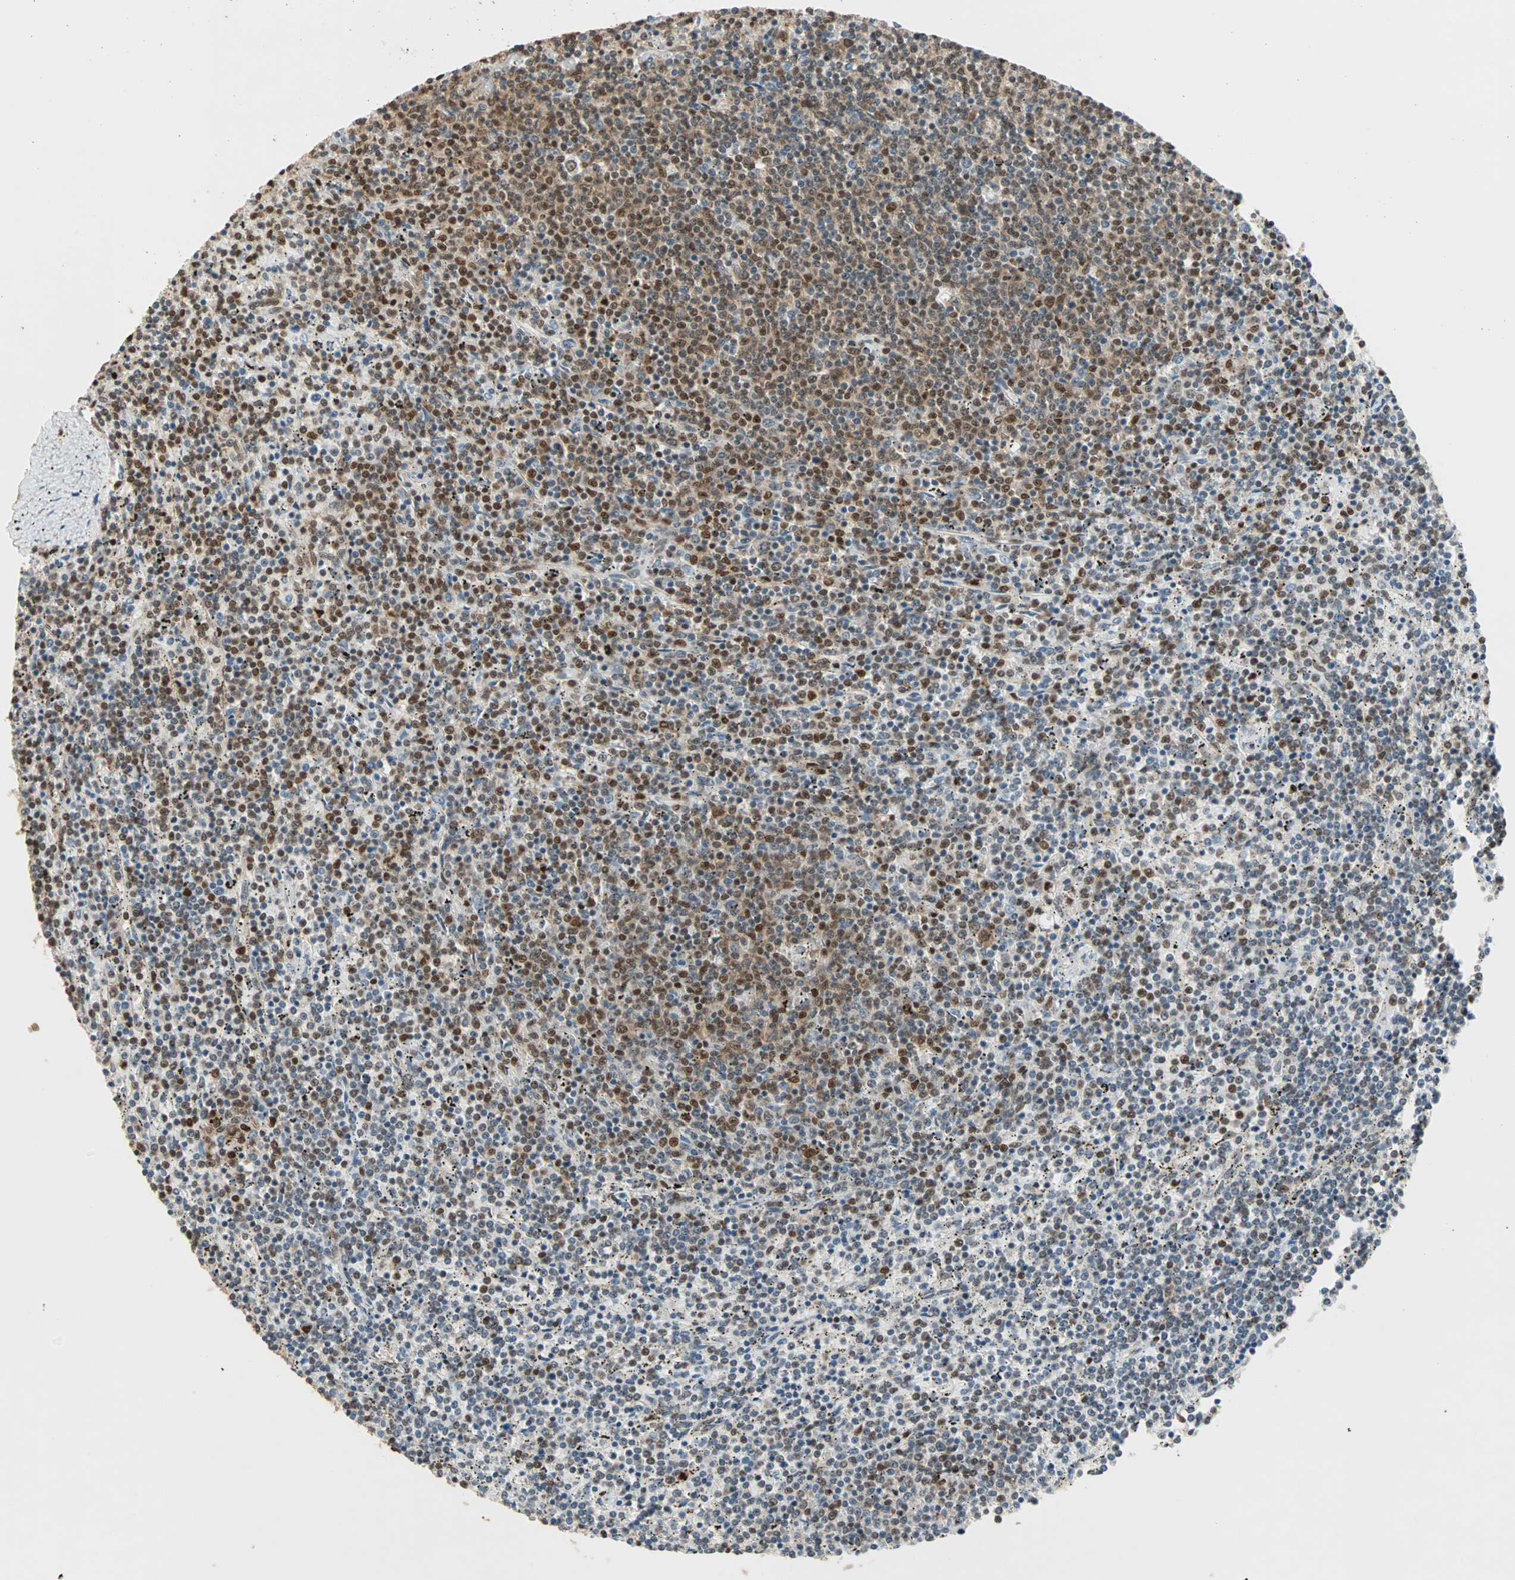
{"staining": {"intensity": "strong", "quantity": "25%-75%", "location": "nuclear"}, "tissue": "lymphoma", "cell_type": "Tumor cells", "image_type": "cancer", "snomed": [{"axis": "morphology", "description": "Malignant lymphoma, non-Hodgkin's type, Low grade"}, {"axis": "topography", "description": "Spleen"}], "caption": "Immunohistochemical staining of low-grade malignant lymphoma, non-Hodgkin's type exhibits strong nuclear protein expression in approximately 25%-75% of tumor cells.", "gene": "DAZAP1", "patient": {"sex": "female", "age": 50}}